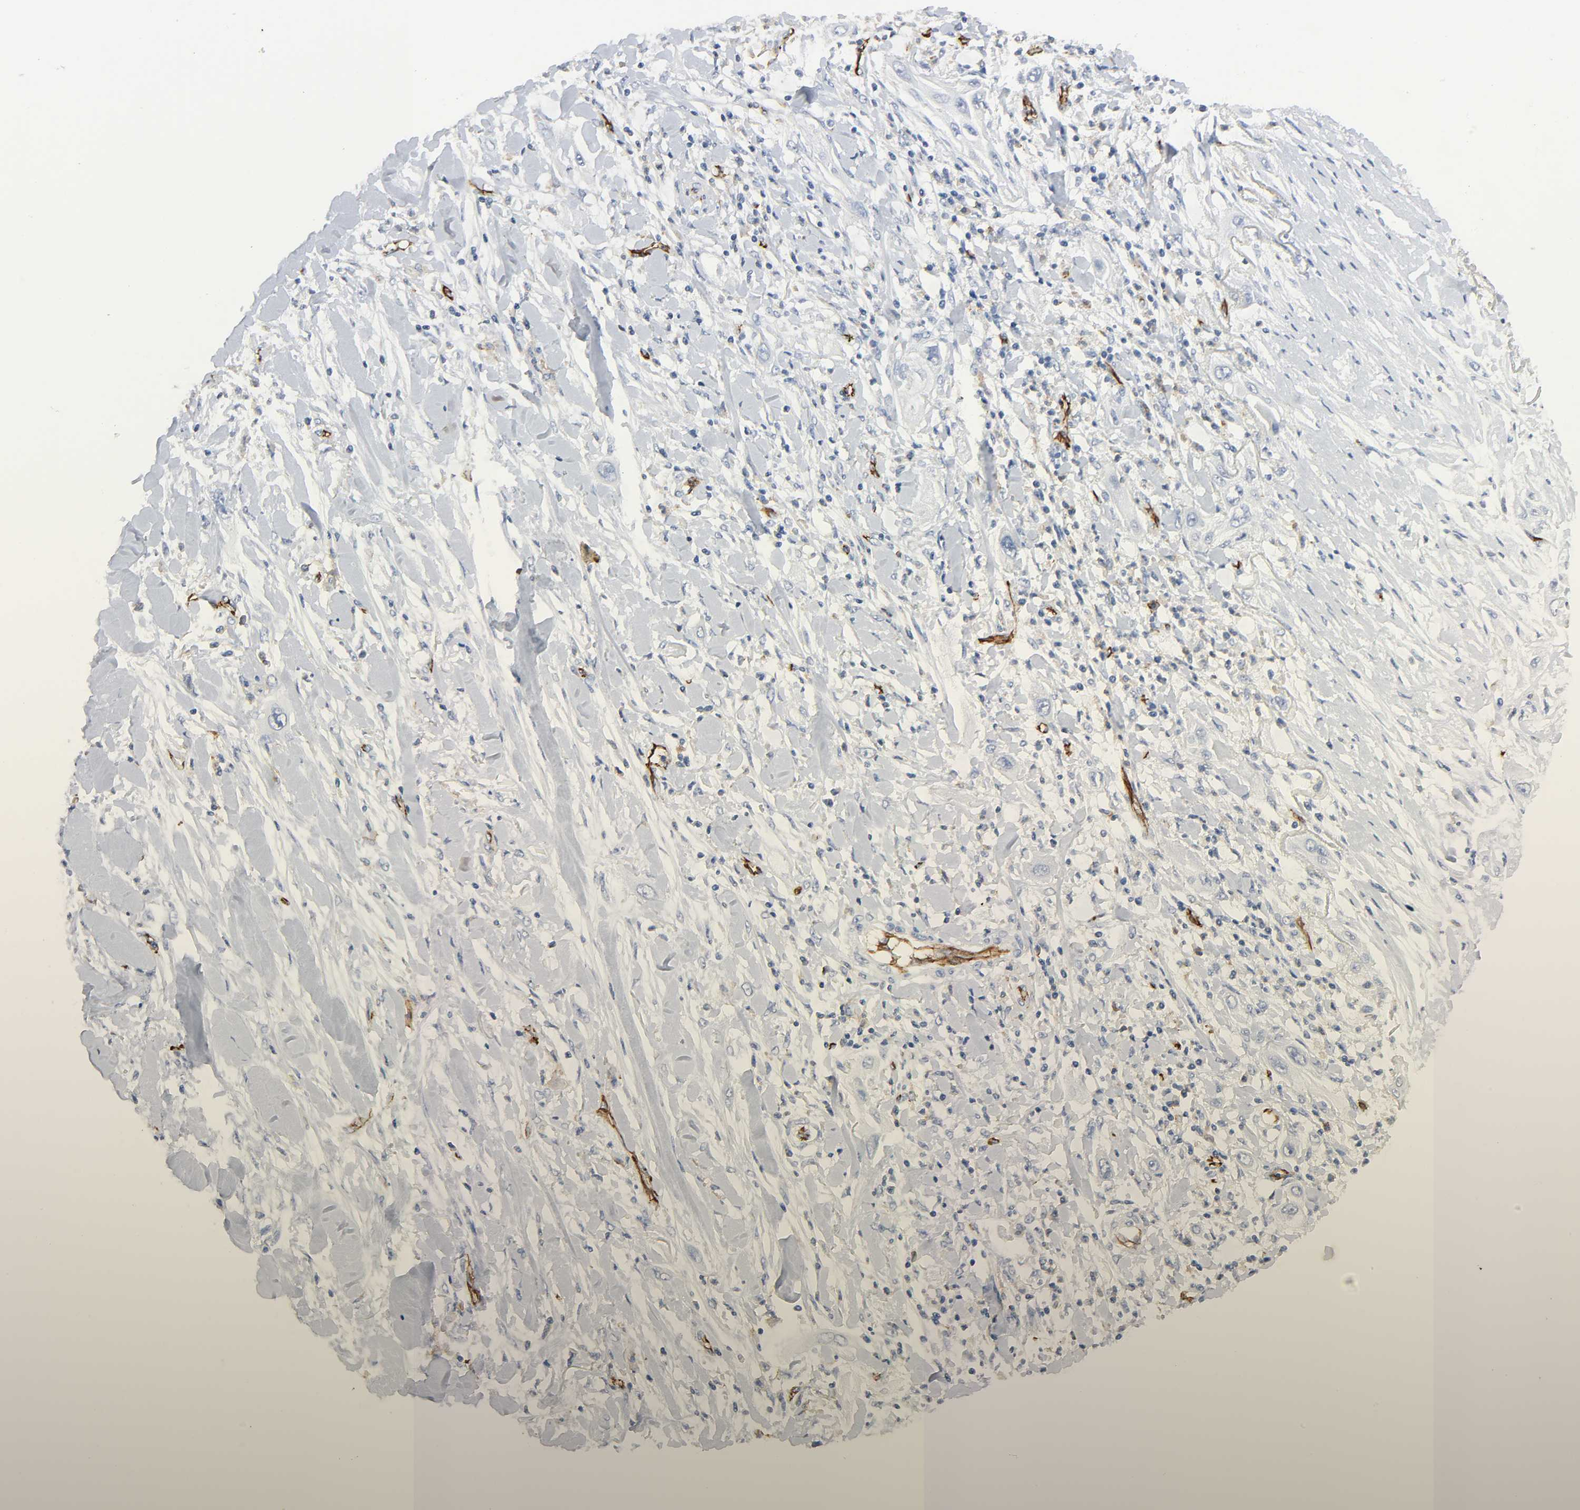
{"staining": {"intensity": "negative", "quantity": "none", "location": "none"}, "tissue": "lung cancer", "cell_type": "Tumor cells", "image_type": "cancer", "snomed": [{"axis": "morphology", "description": "Squamous cell carcinoma, NOS"}, {"axis": "topography", "description": "Lung"}], "caption": "A histopathology image of human lung cancer is negative for staining in tumor cells. The staining was performed using DAB to visualize the protein expression in brown, while the nuclei were stained in blue with hematoxylin (Magnification: 20x).", "gene": "PECAM1", "patient": {"sex": "female", "age": 47}}